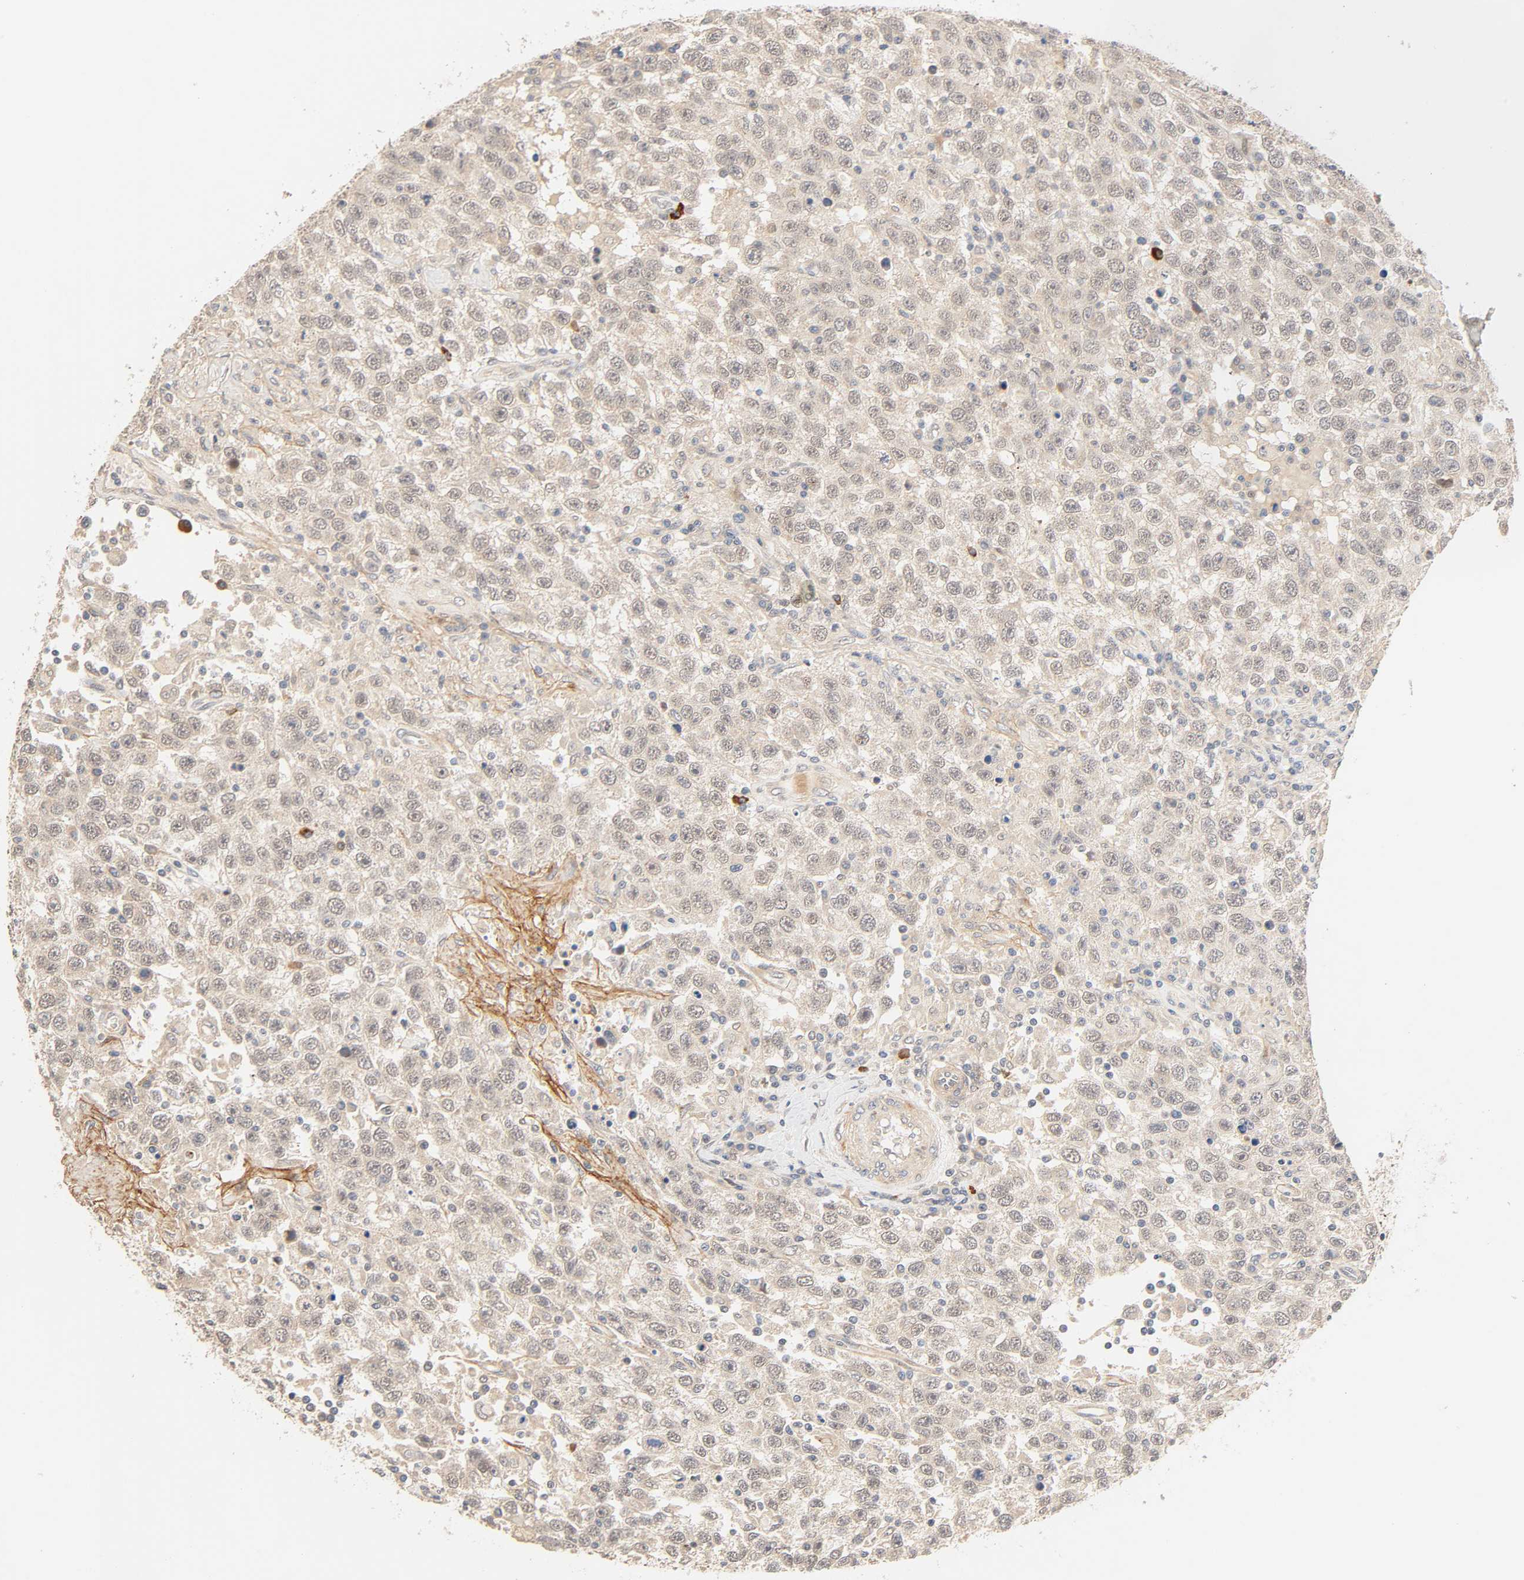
{"staining": {"intensity": "weak", "quantity": "25%-75%", "location": "cytoplasmic/membranous"}, "tissue": "testis cancer", "cell_type": "Tumor cells", "image_type": "cancer", "snomed": [{"axis": "morphology", "description": "Seminoma, NOS"}, {"axis": "topography", "description": "Testis"}], "caption": "Testis cancer stained for a protein exhibits weak cytoplasmic/membranous positivity in tumor cells.", "gene": "CACNA1G", "patient": {"sex": "male", "age": 41}}